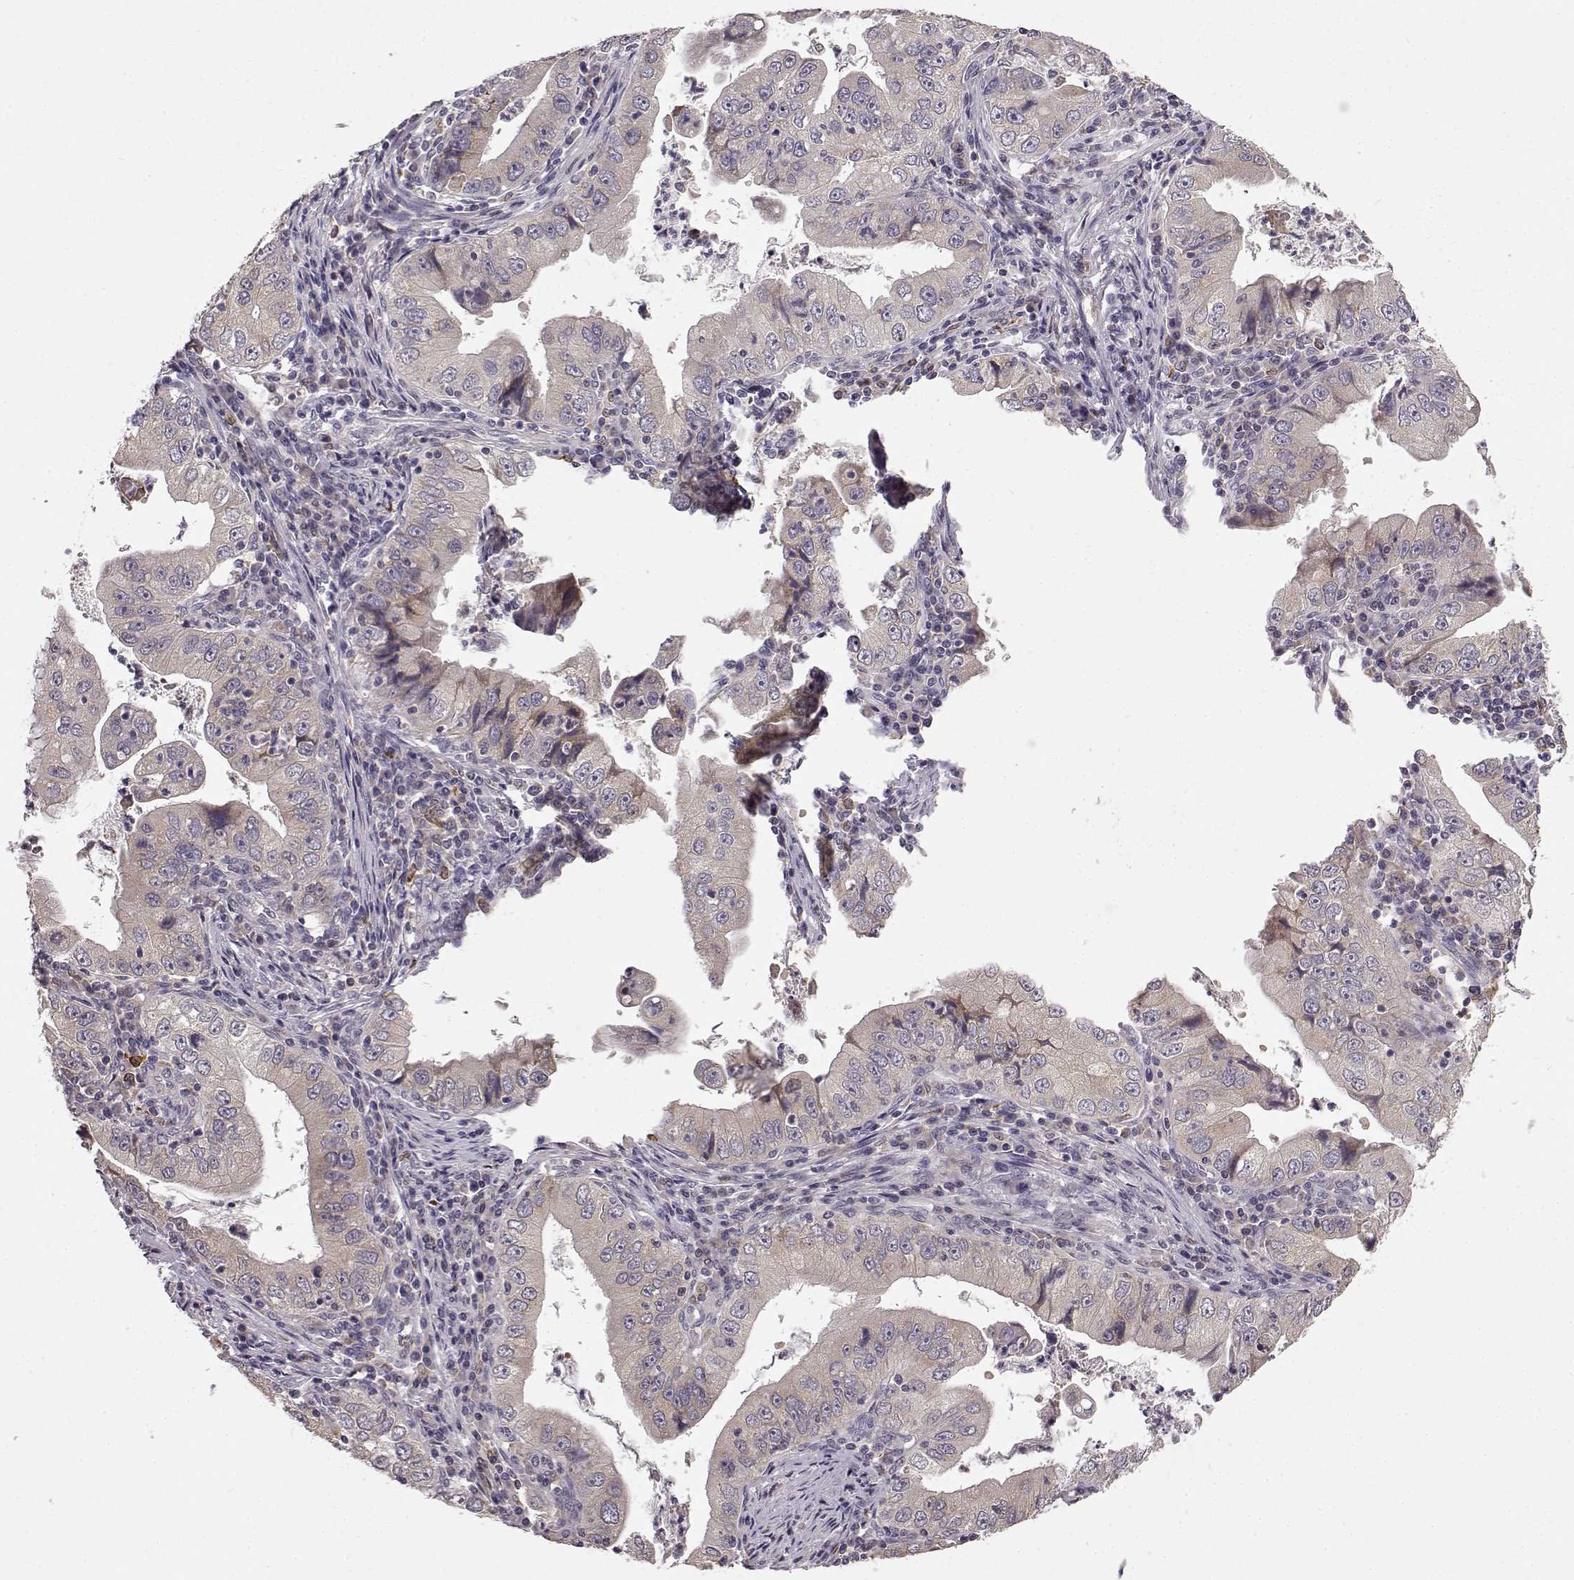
{"staining": {"intensity": "weak", "quantity": "25%-75%", "location": "cytoplasmic/membranous"}, "tissue": "stomach cancer", "cell_type": "Tumor cells", "image_type": "cancer", "snomed": [{"axis": "morphology", "description": "Adenocarcinoma, NOS"}, {"axis": "topography", "description": "Stomach"}], "caption": "Immunohistochemical staining of human stomach cancer (adenocarcinoma) exhibits weak cytoplasmic/membranous protein positivity in approximately 25%-75% of tumor cells.", "gene": "SPAG17", "patient": {"sex": "male", "age": 76}}